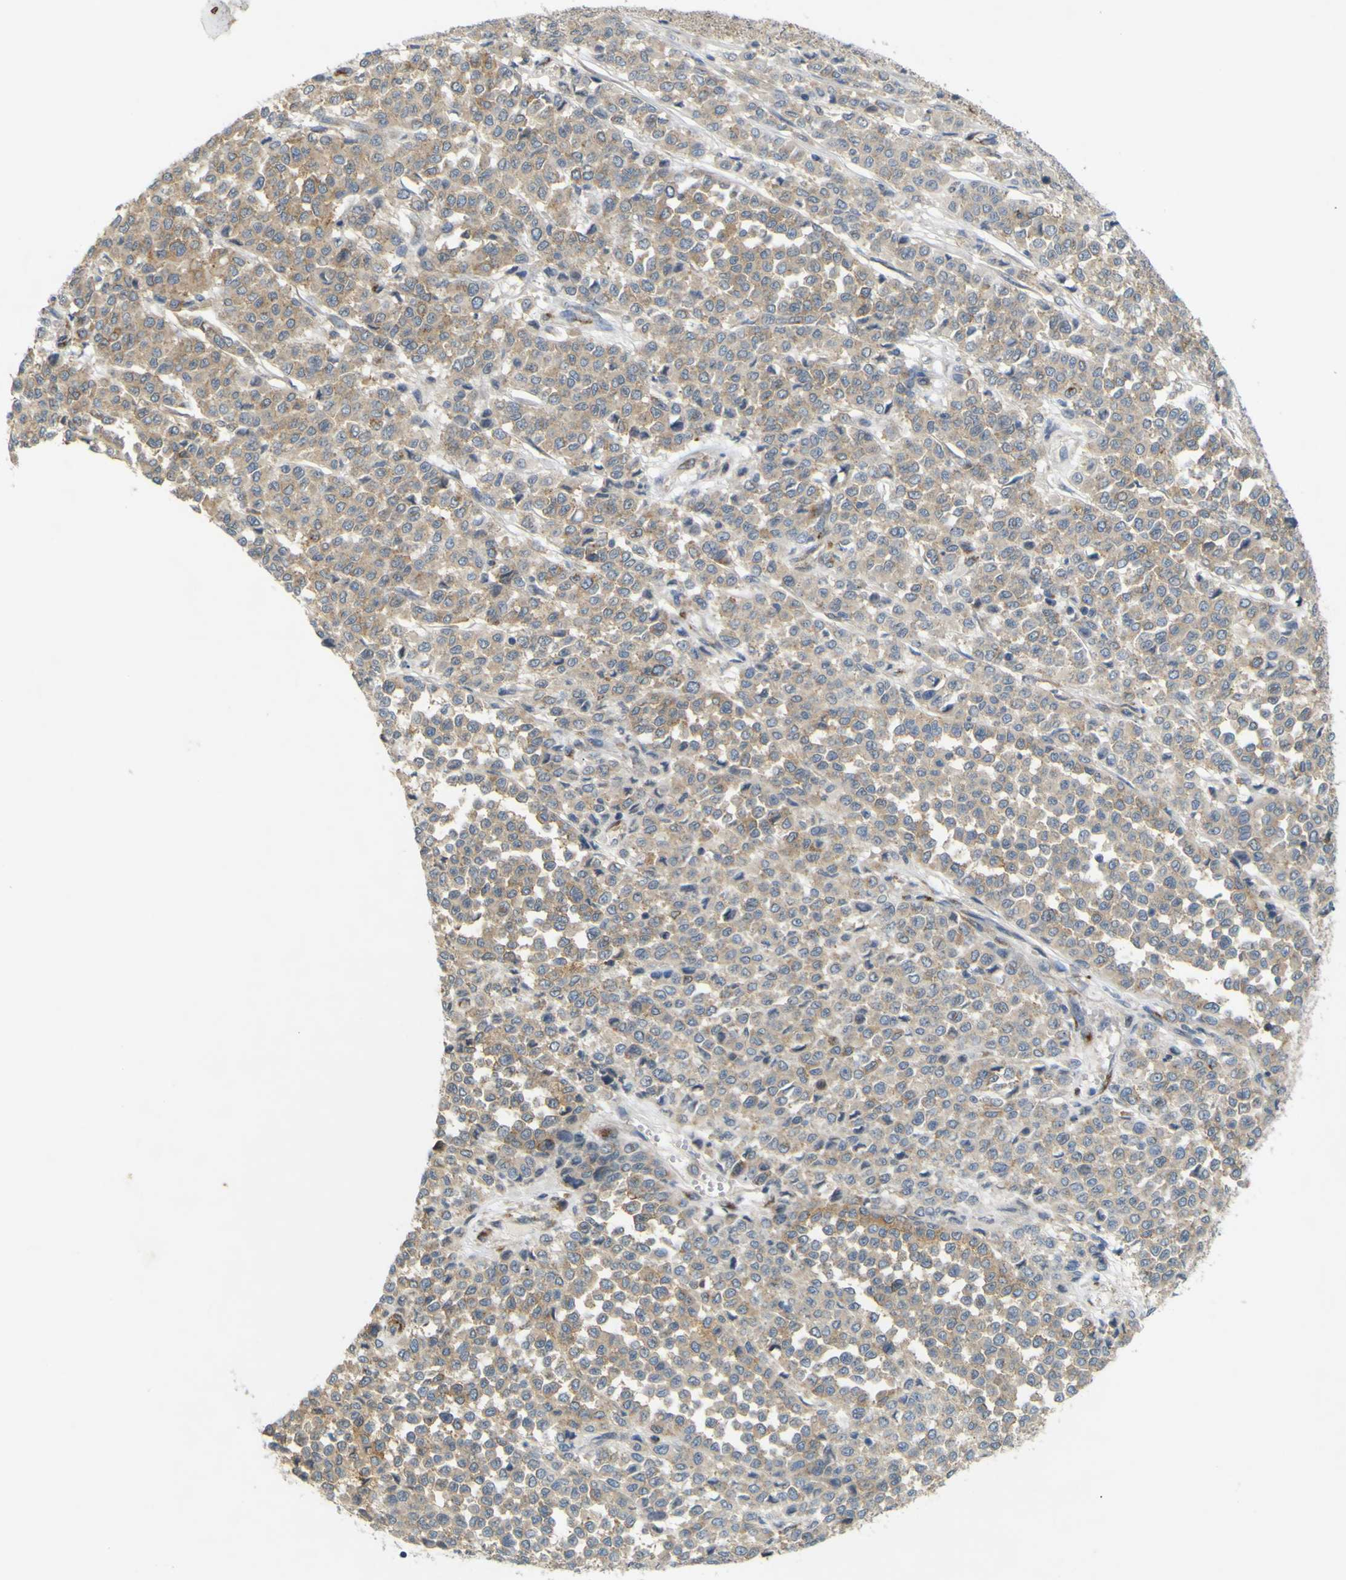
{"staining": {"intensity": "weak", "quantity": ">75%", "location": "cytoplasmic/membranous"}, "tissue": "melanoma", "cell_type": "Tumor cells", "image_type": "cancer", "snomed": [{"axis": "morphology", "description": "Malignant melanoma, Metastatic site"}, {"axis": "topography", "description": "Pancreas"}], "caption": "DAB immunohistochemical staining of melanoma shows weak cytoplasmic/membranous protein staining in about >75% of tumor cells. Nuclei are stained in blue.", "gene": "IGF2R", "patient": {"sex": "female", "age": 30}}